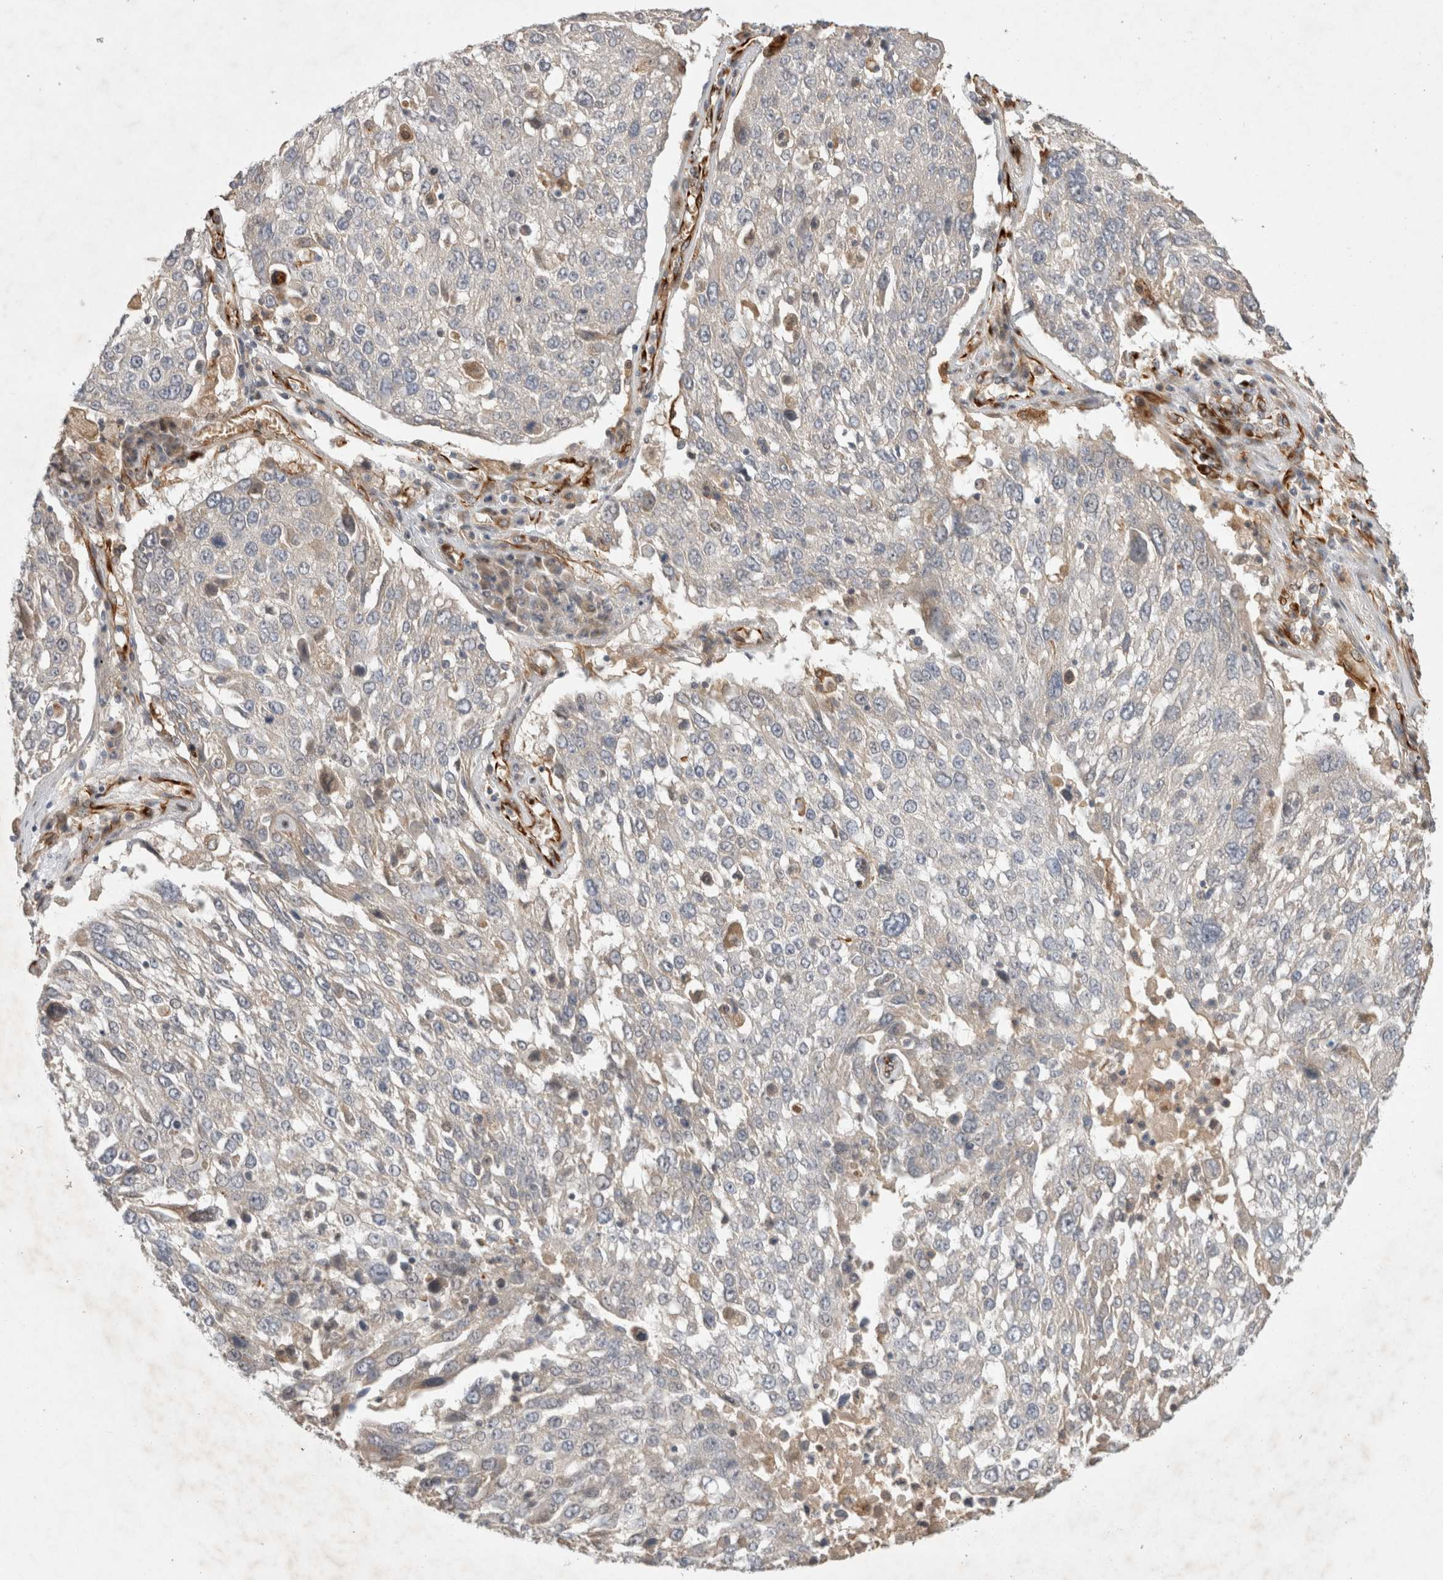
{"staining": {"intensity": "negative", "quantity": "none", "location": "none"}, "tissue": "lung cancer", "cell_type": "Tumor cells", "image_type": "cancer", "snomed": [{"axis": "morphology", "description": "Squamous cell carcinoma, NOS"}, {"axis": "topography", "description": "Lung"}], "caption": "Protein analysis of lung cancer (squamous cell carcinoma) shows no significant expression in tumor cells.", "gene": "NMU", "patient": {"sex": "male", "age": 65}}